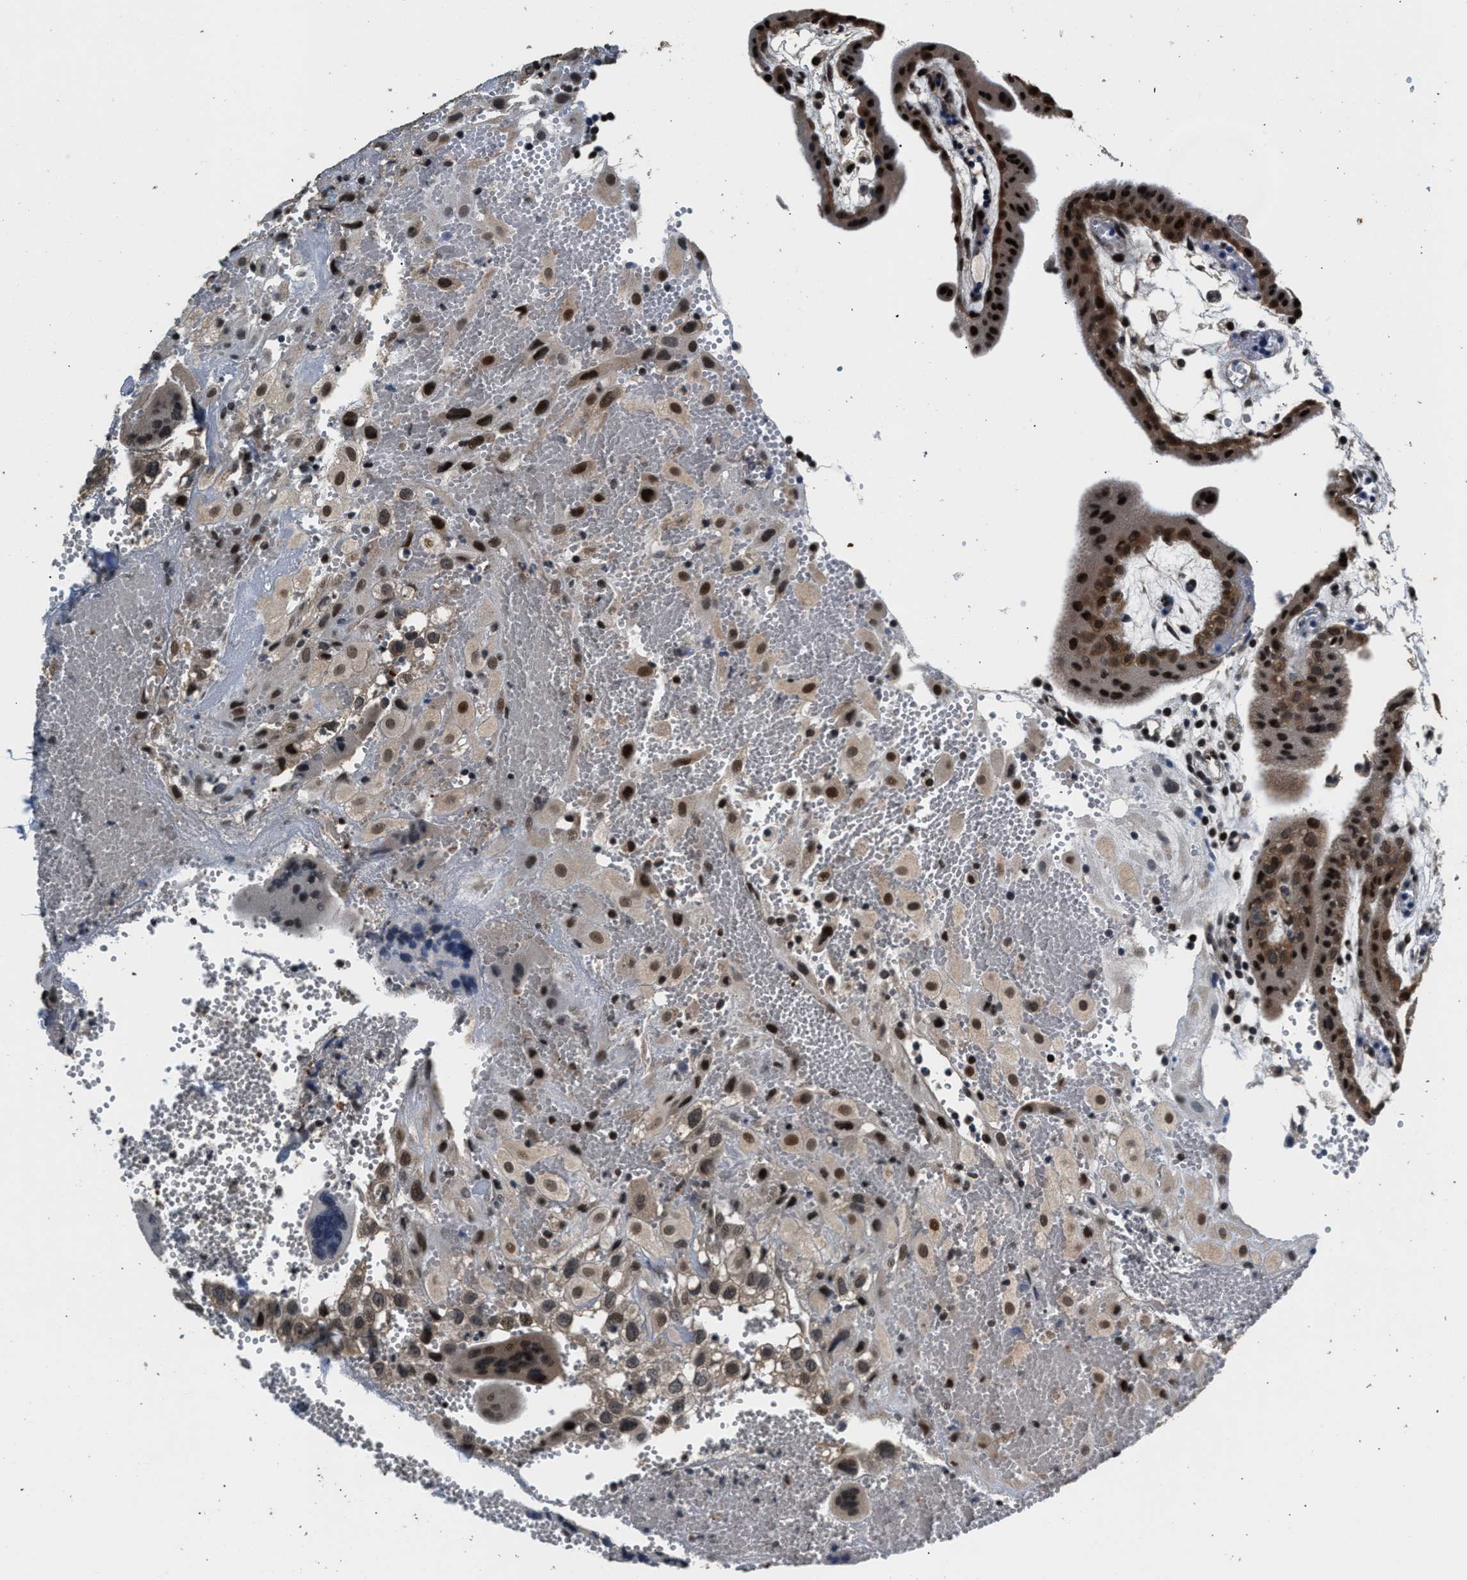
{"staining": {"intensity": "strong", "quantity": "25%-75%", "location": "nuclear"}, "tissue": "placenta", "cell_type": "Decidual cells", "image_type": "normal", "snomed": [{"axis": "morphology", "description": "Normal tissue, NOS"}, {"axis": "topography", "description": "Placenta"}], "caption": "Immunohistochemistry histopathology image of normal human placenta stained for a protein (brown), which reveals high levels of strong nuclear expression in approximately 25%-75% of decidual cells.", "gene": "RBM33", "patient": {"sex": "female", "age": 18}}